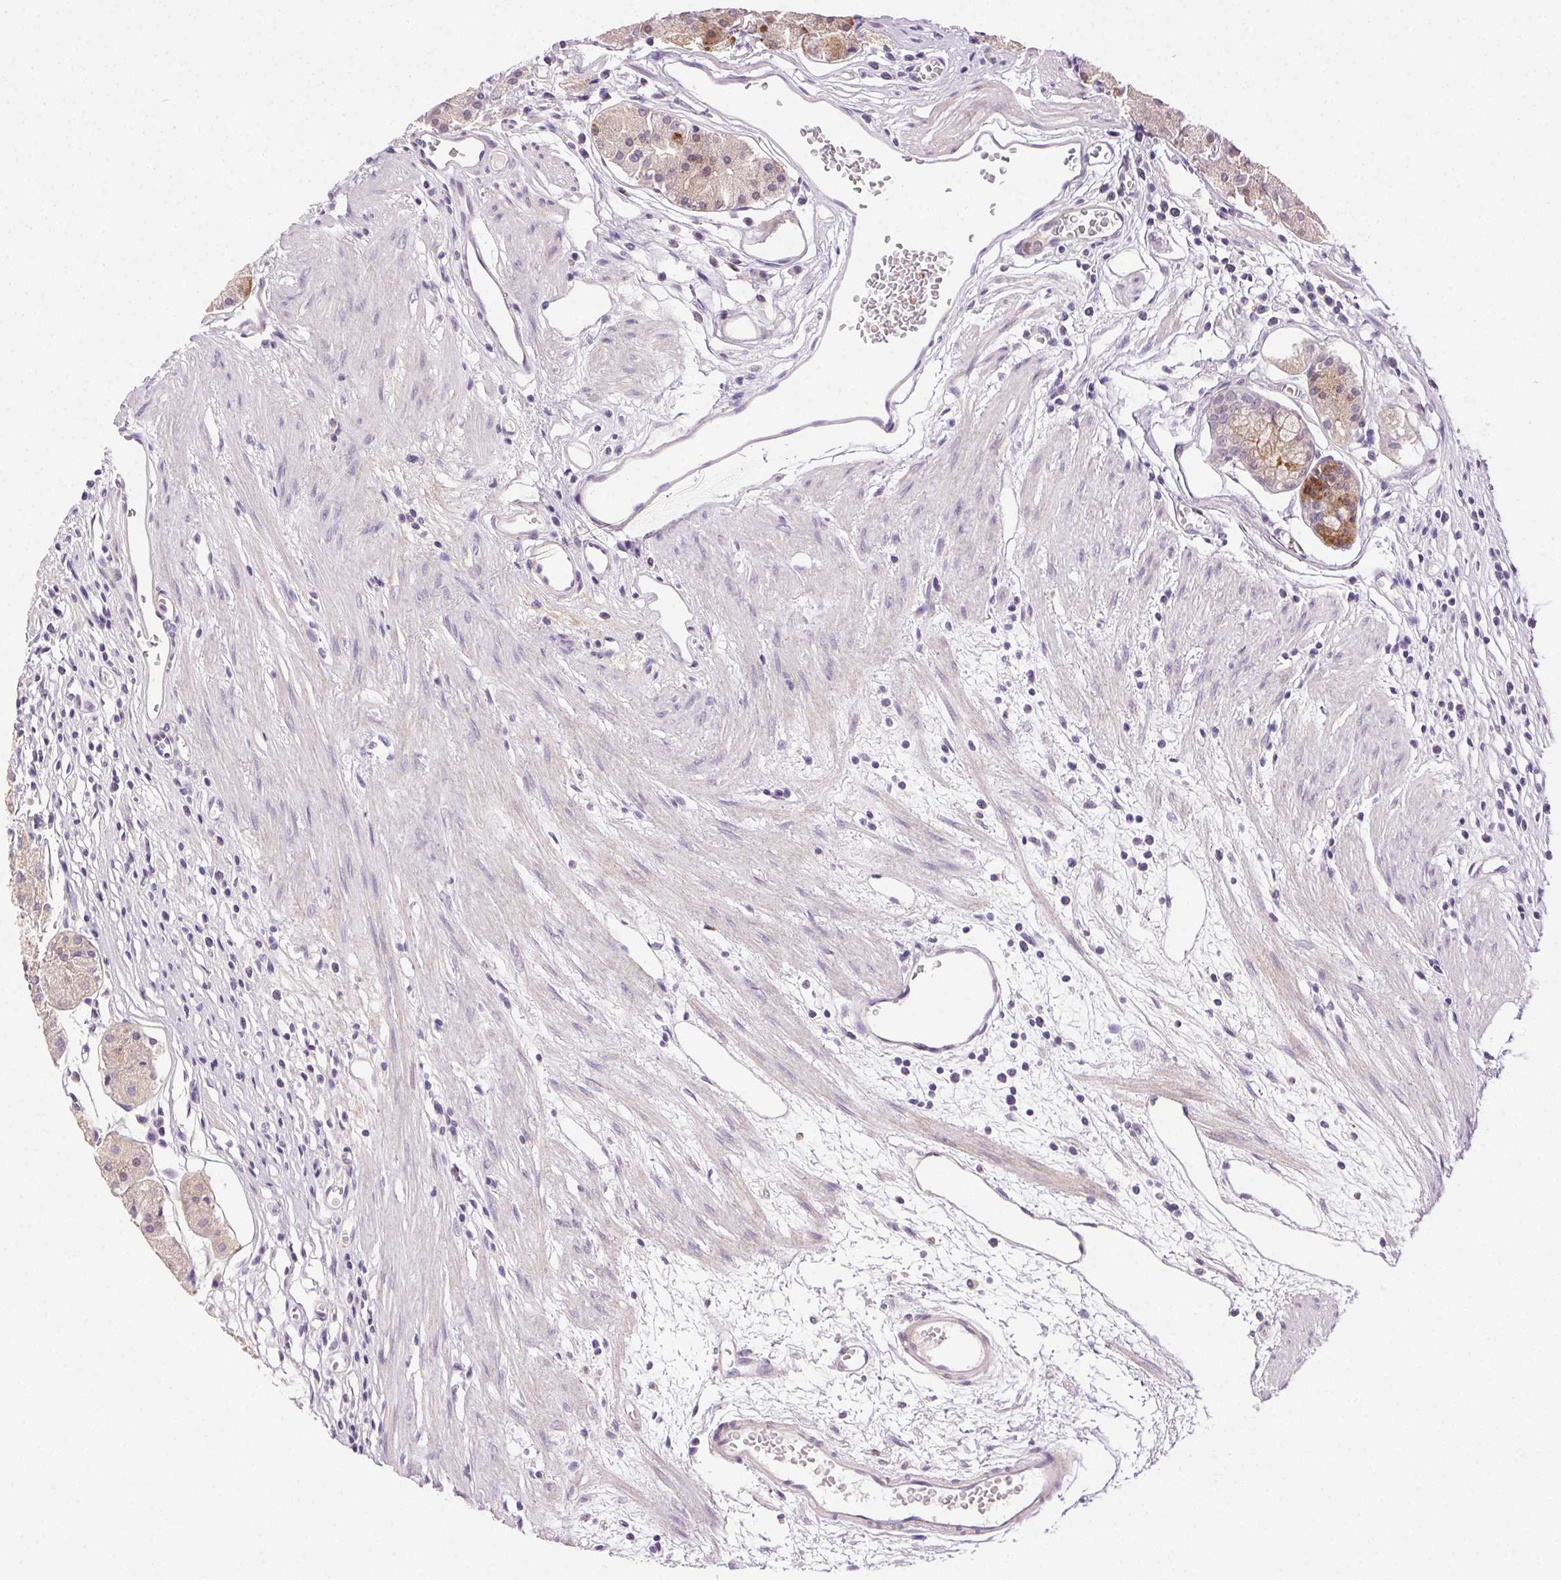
{"staining": {"intensity": "strong", "quantity": "<25%", "location": "cytoplasmic/membranous"}, "tissue": "stomach", "cell_type": "Glandular cells", "image_type": "normal", "snomed": [{"axis": "morphology", "description": "Normal tissue, NOS"}, {"axis": "topography", "description": "Stomach"}], "caption": "Protein staining of normal stomach exhibits strong cytoplasmic/membranous expression in about <25% of glandular cells.", "gene": "AKAP5", "patient": {"sex": "male", "age": 55}}